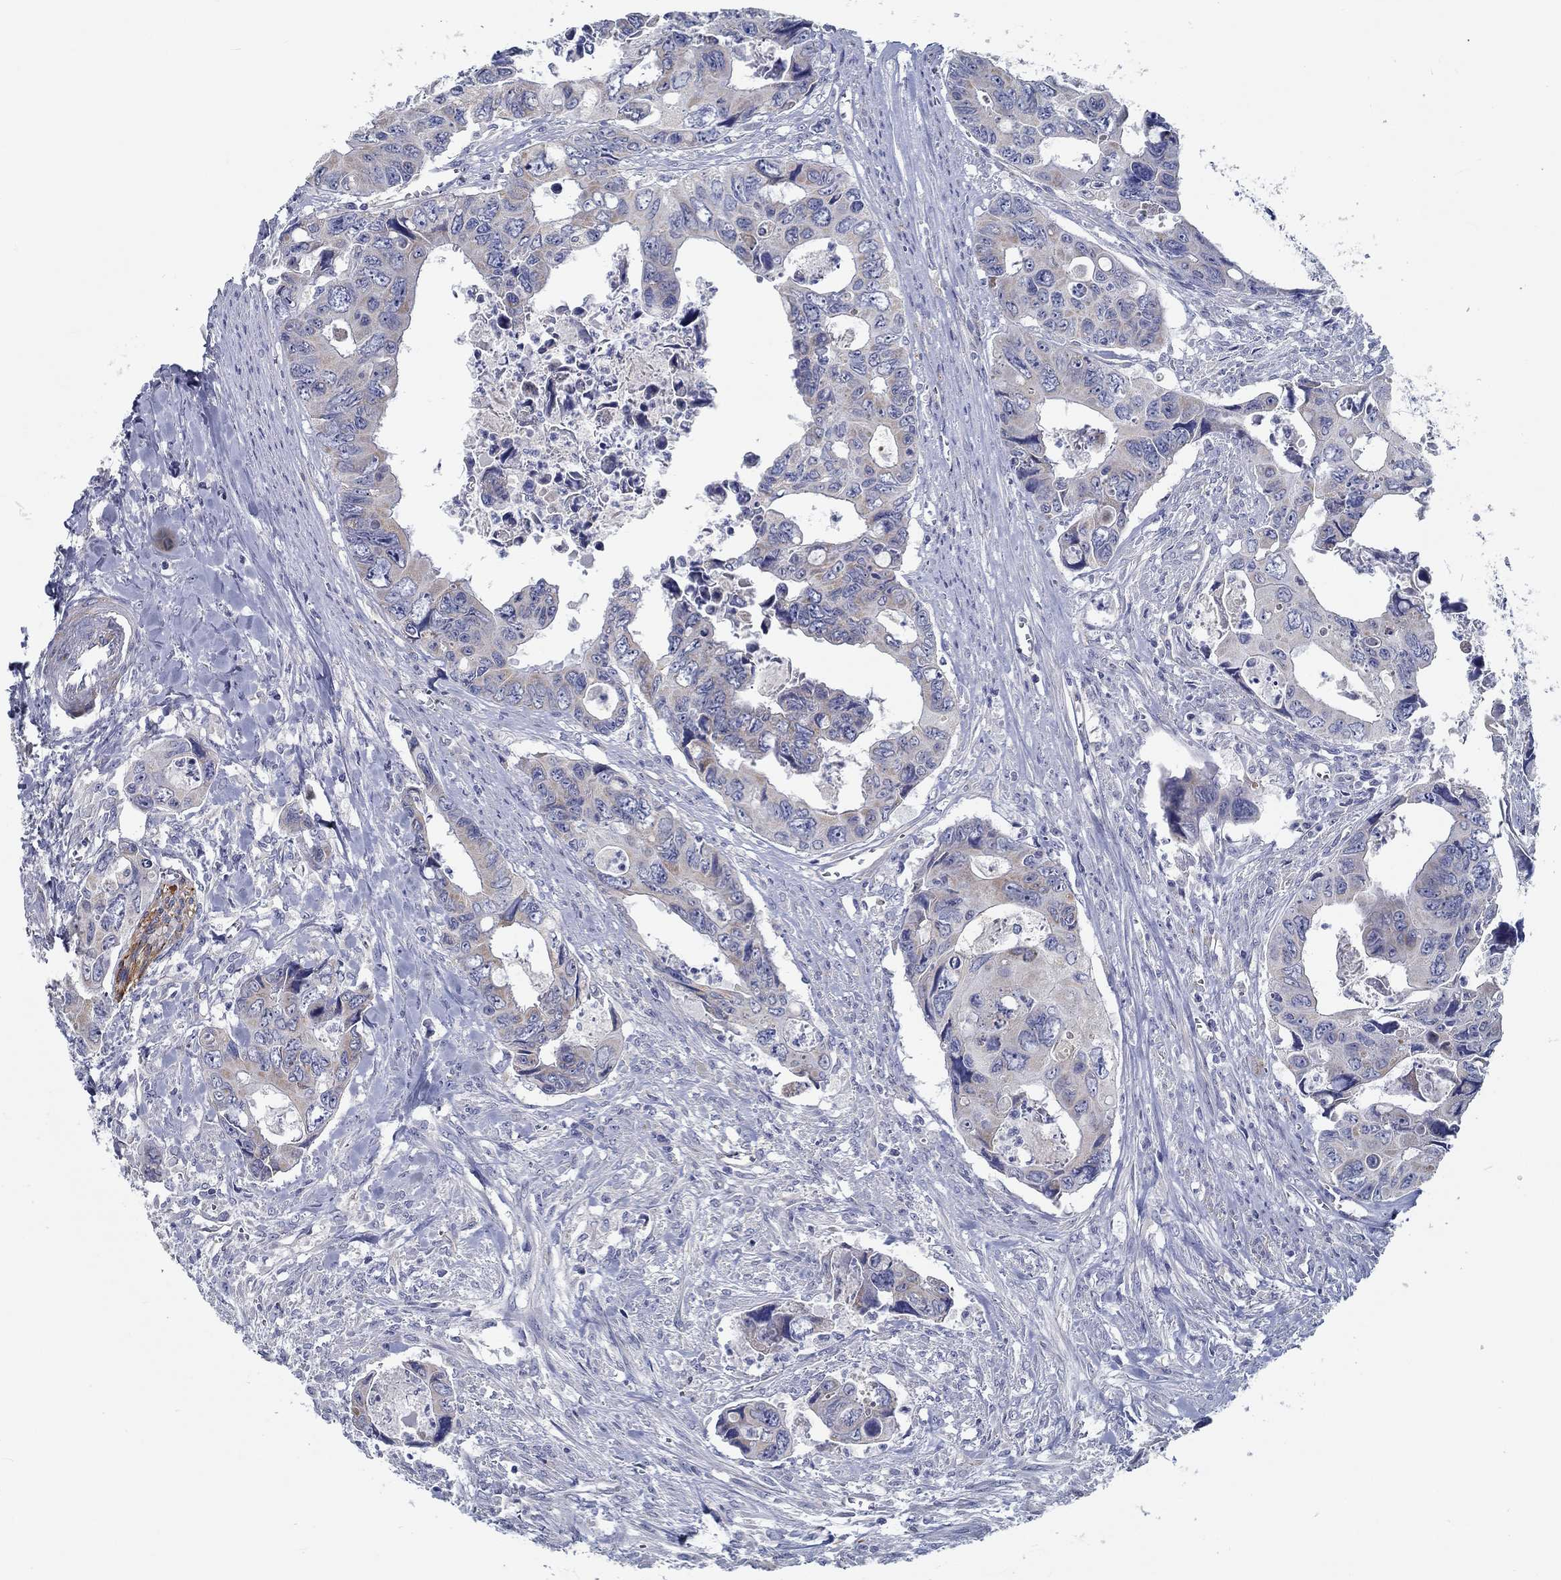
{"staining": {"intensity": "weak", "quantity": "<25%", "location": "cytoplasmic/membranous"}, "tissue": "colorectal cancer", "cell_type": "Tumor cells", "image_type": "cancer", "snomed": [{"axis": "morphology", "description": "Adenocarcinoma, NOS"}, {"axis": "topography", "description": "Rectum"}], "caption": "There is no significant expression in tumor cells of adenocarcinoma (colorectal).", "gene": "MYBPC1", "patient": {"sex": "male", "age": 62}}